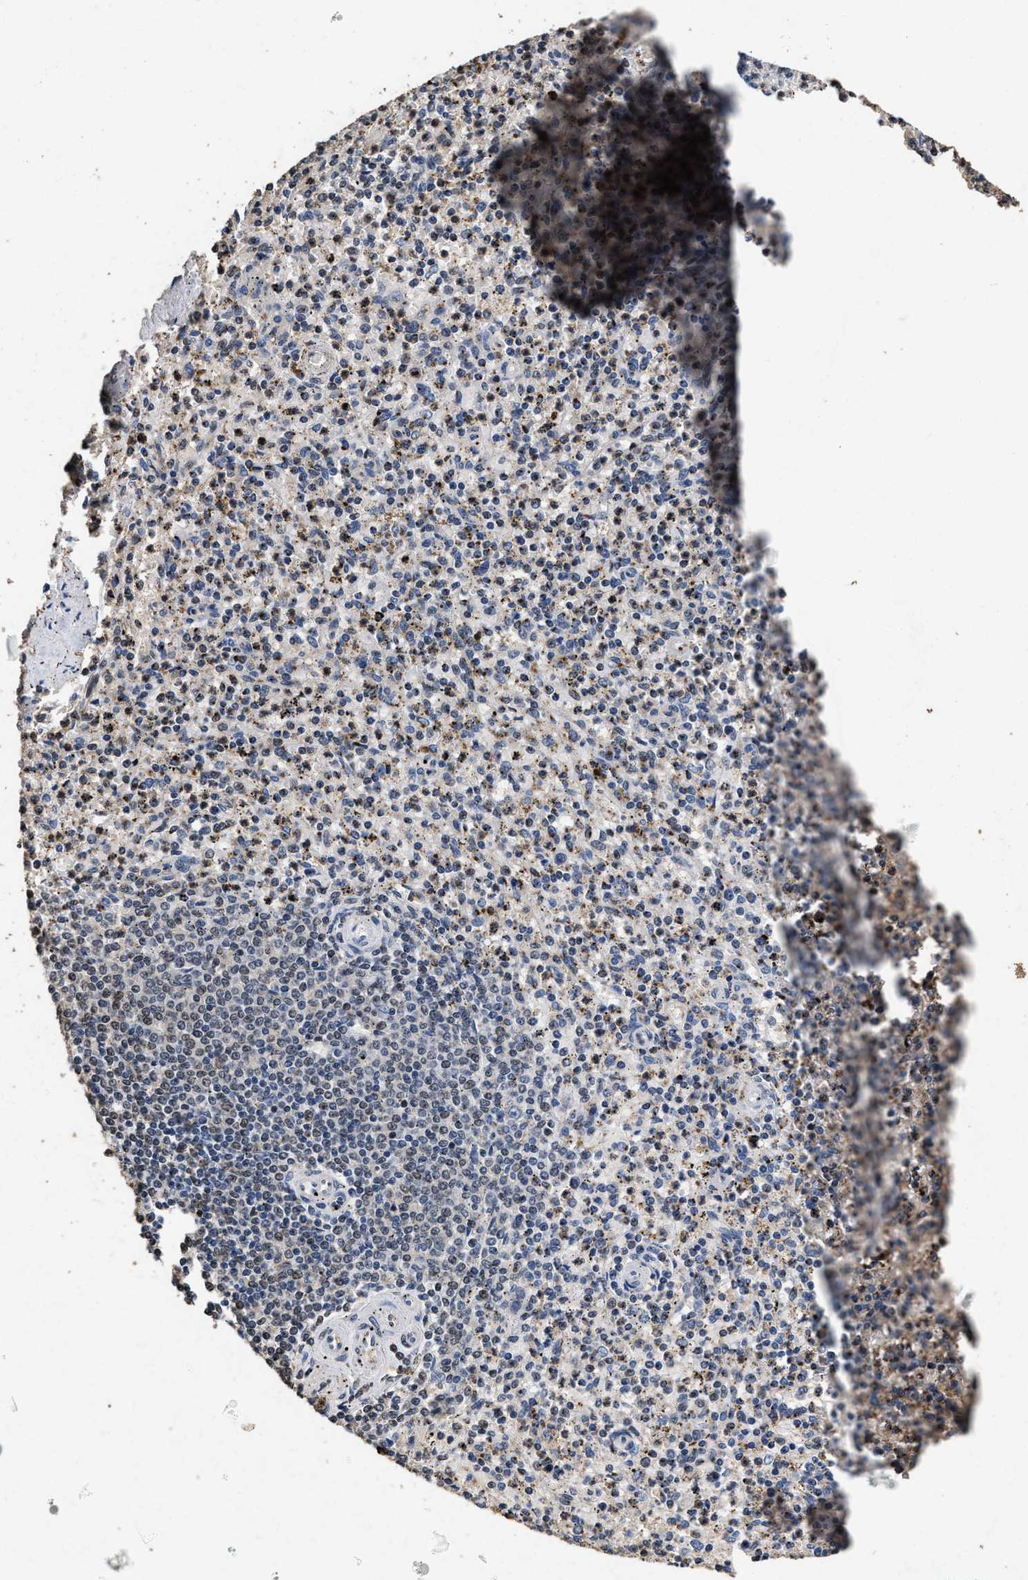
{"staining": {"intensity": "negative", "quantity": "none", "location": "none"}, "tissue": "spleen", "cell_type": "Cells in red pulp", "image_type": "normal", "snomed": [{"axis": "morphology", "description": "Normal tissue, NOS"}, {"axis": "topography", "description": "Spleen"}], "caption": "A micrograph of spleen stained for a protein reveals no brown staining in cells in red pulp. The staining was performed using DAB to visualize the protein expression in brown, while the nuclei were stained in blue with hematoxylin (Magnification: 20x).", "gene": "TPST2", "patient": {"sex": "male", "age": 72}}